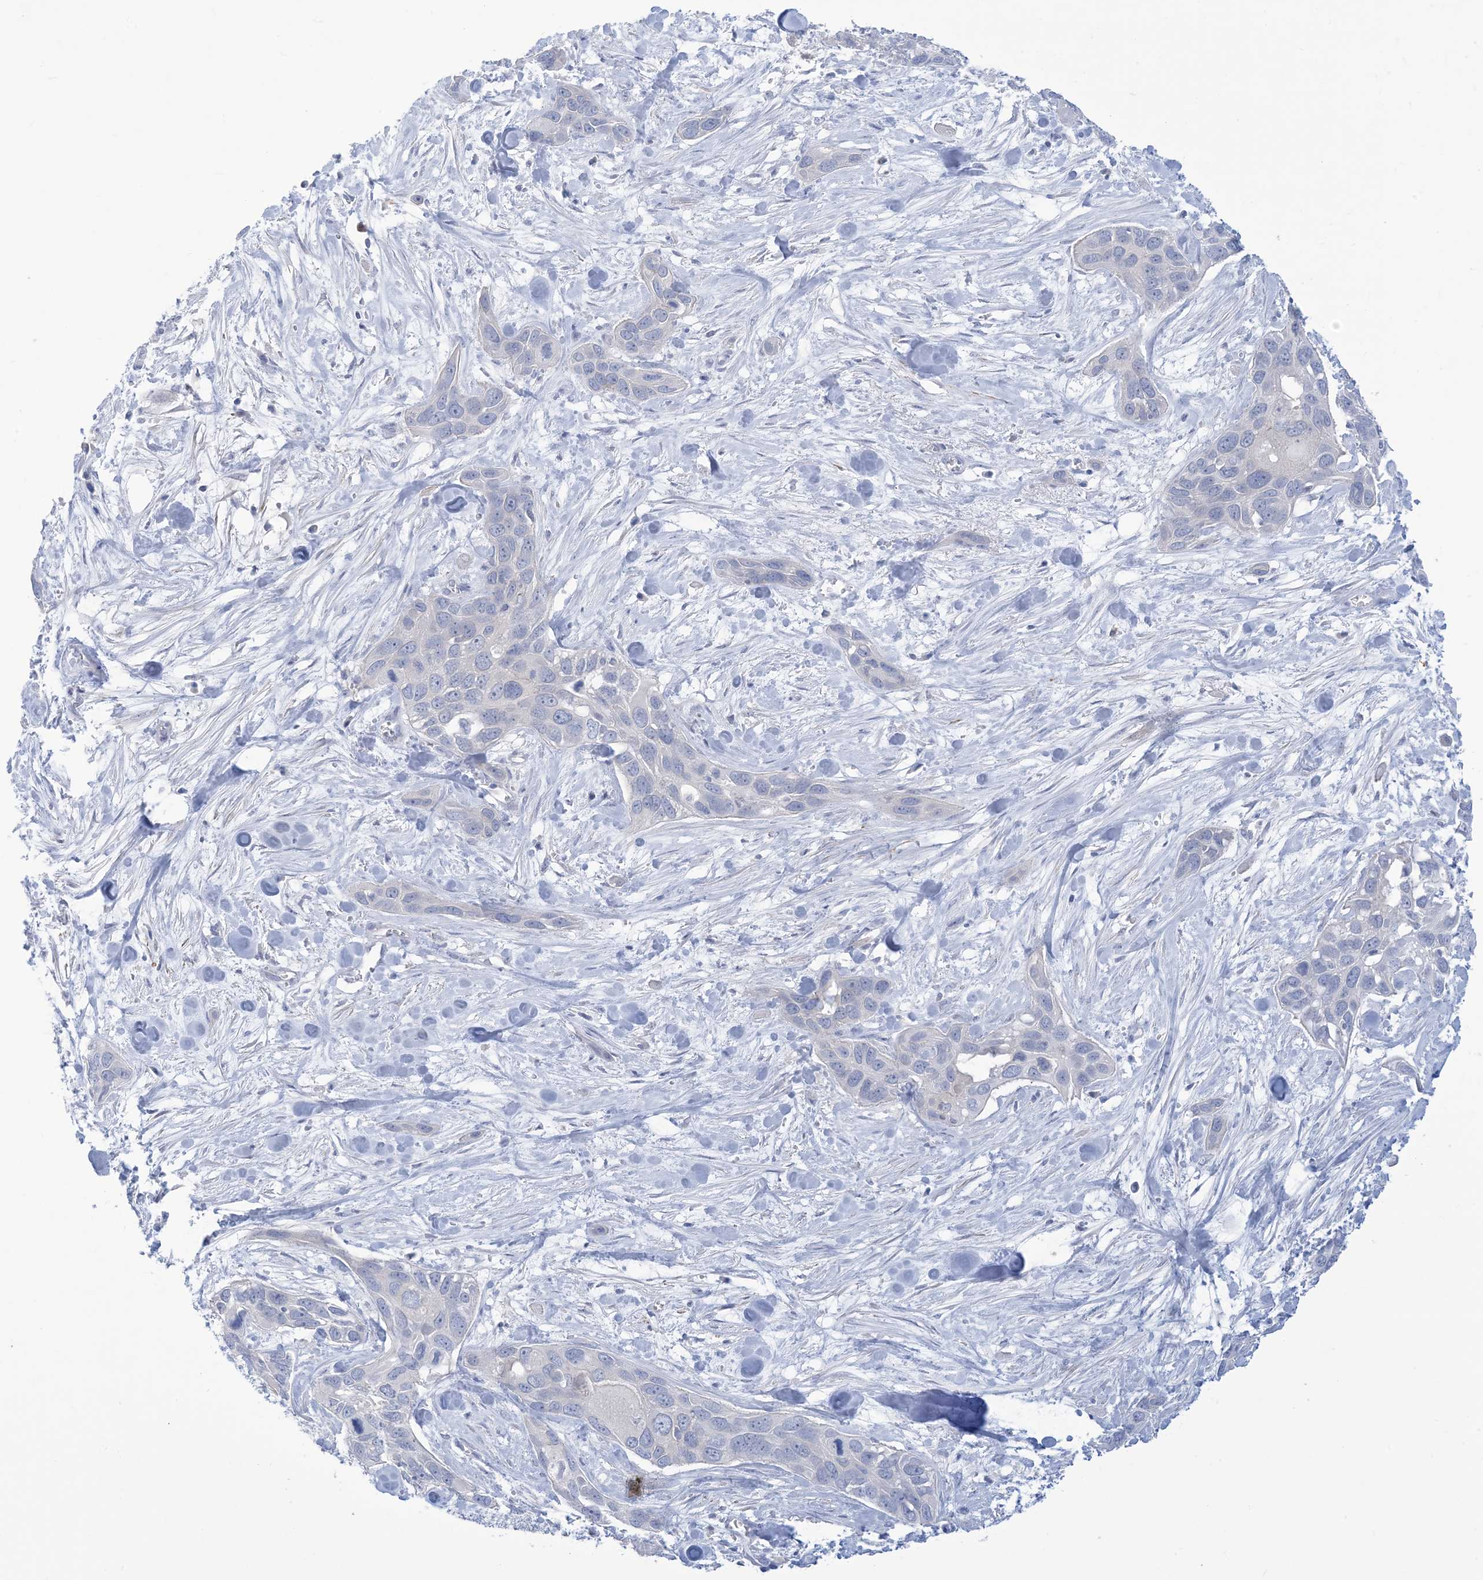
{"staining": {"intensity": "negative", "quantity": "none", "location": "none"}, "tissue": "pancreatic cancer", "cell_type": "Tumor cells", "image_type": "cancer", "snomed": [{"axis": "morphology", "description": "Adenocarcinoma, NOS"}, {"axis": "topography", "description": "Pancreas"}], "caption": "Immunohistochemistry (IHC) image of neoplastic tissue: human pancreatic adenocarcinoma stained with DAB (3,3'-diaminobenzidine) shows no significant protein expression in tumor cells.", "gene": "MARS2", "patient": {"sex": "female", "age": 60}}